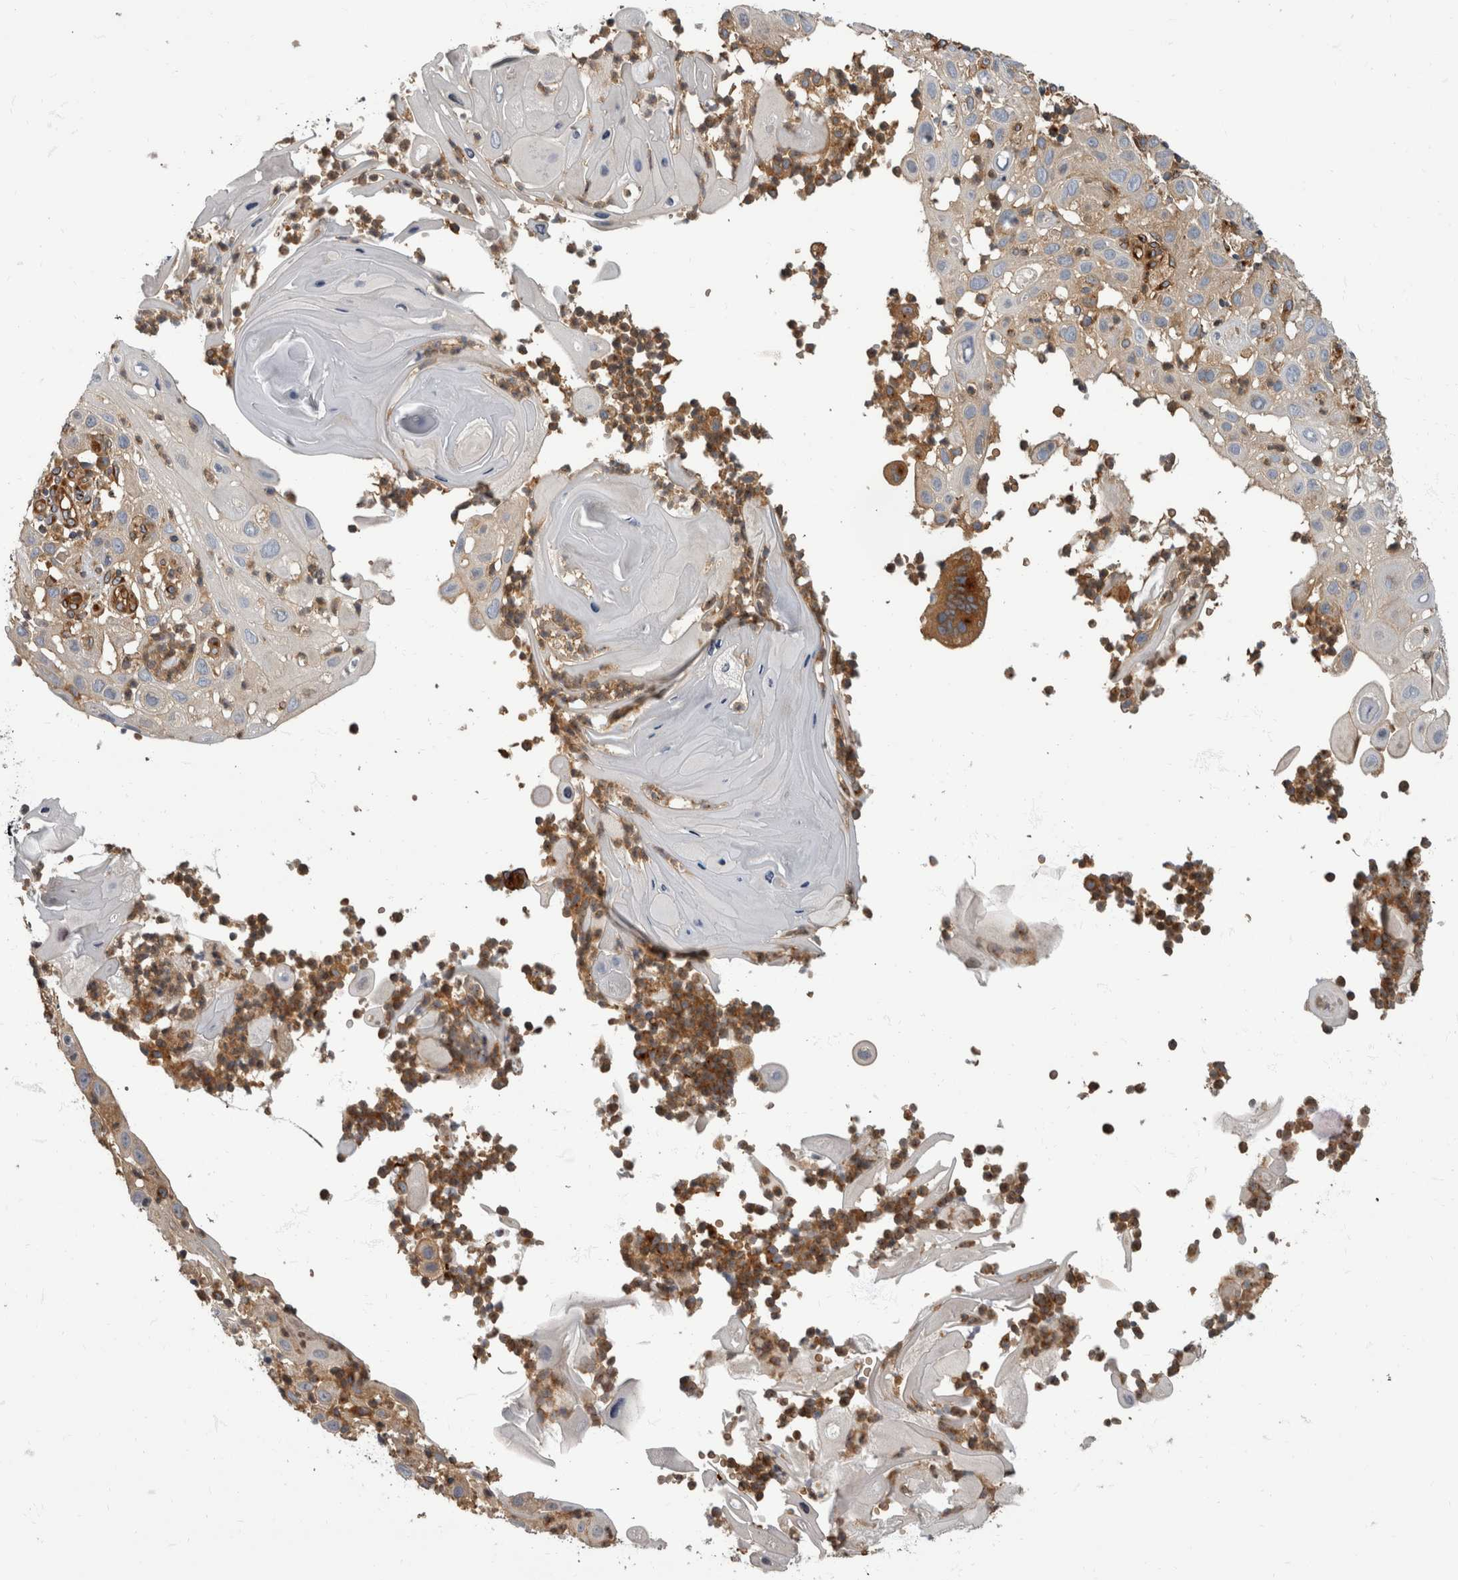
{"staining": {"intensity": "weak", "quantity": "<25%", "location": "cytoplasmic/membranous"}, "tissue": "skin cancer", "cell_type": "Tumor cells", "image_type": "cancer", "snomed": [{"axis": "morphology", "description": "Normal tissue, NOS"}, {"axis": "morphology", "description": "Squamous cell carcinoma, NOS"}, {"axis": "topography", "description": "Skin"}], "caption": "Tumor cells are negative for protein expression in human skin cancer (squamous cell carcinoma).", "gene": "HOOK3", "patient": {"sex": "female", "age": 96}}